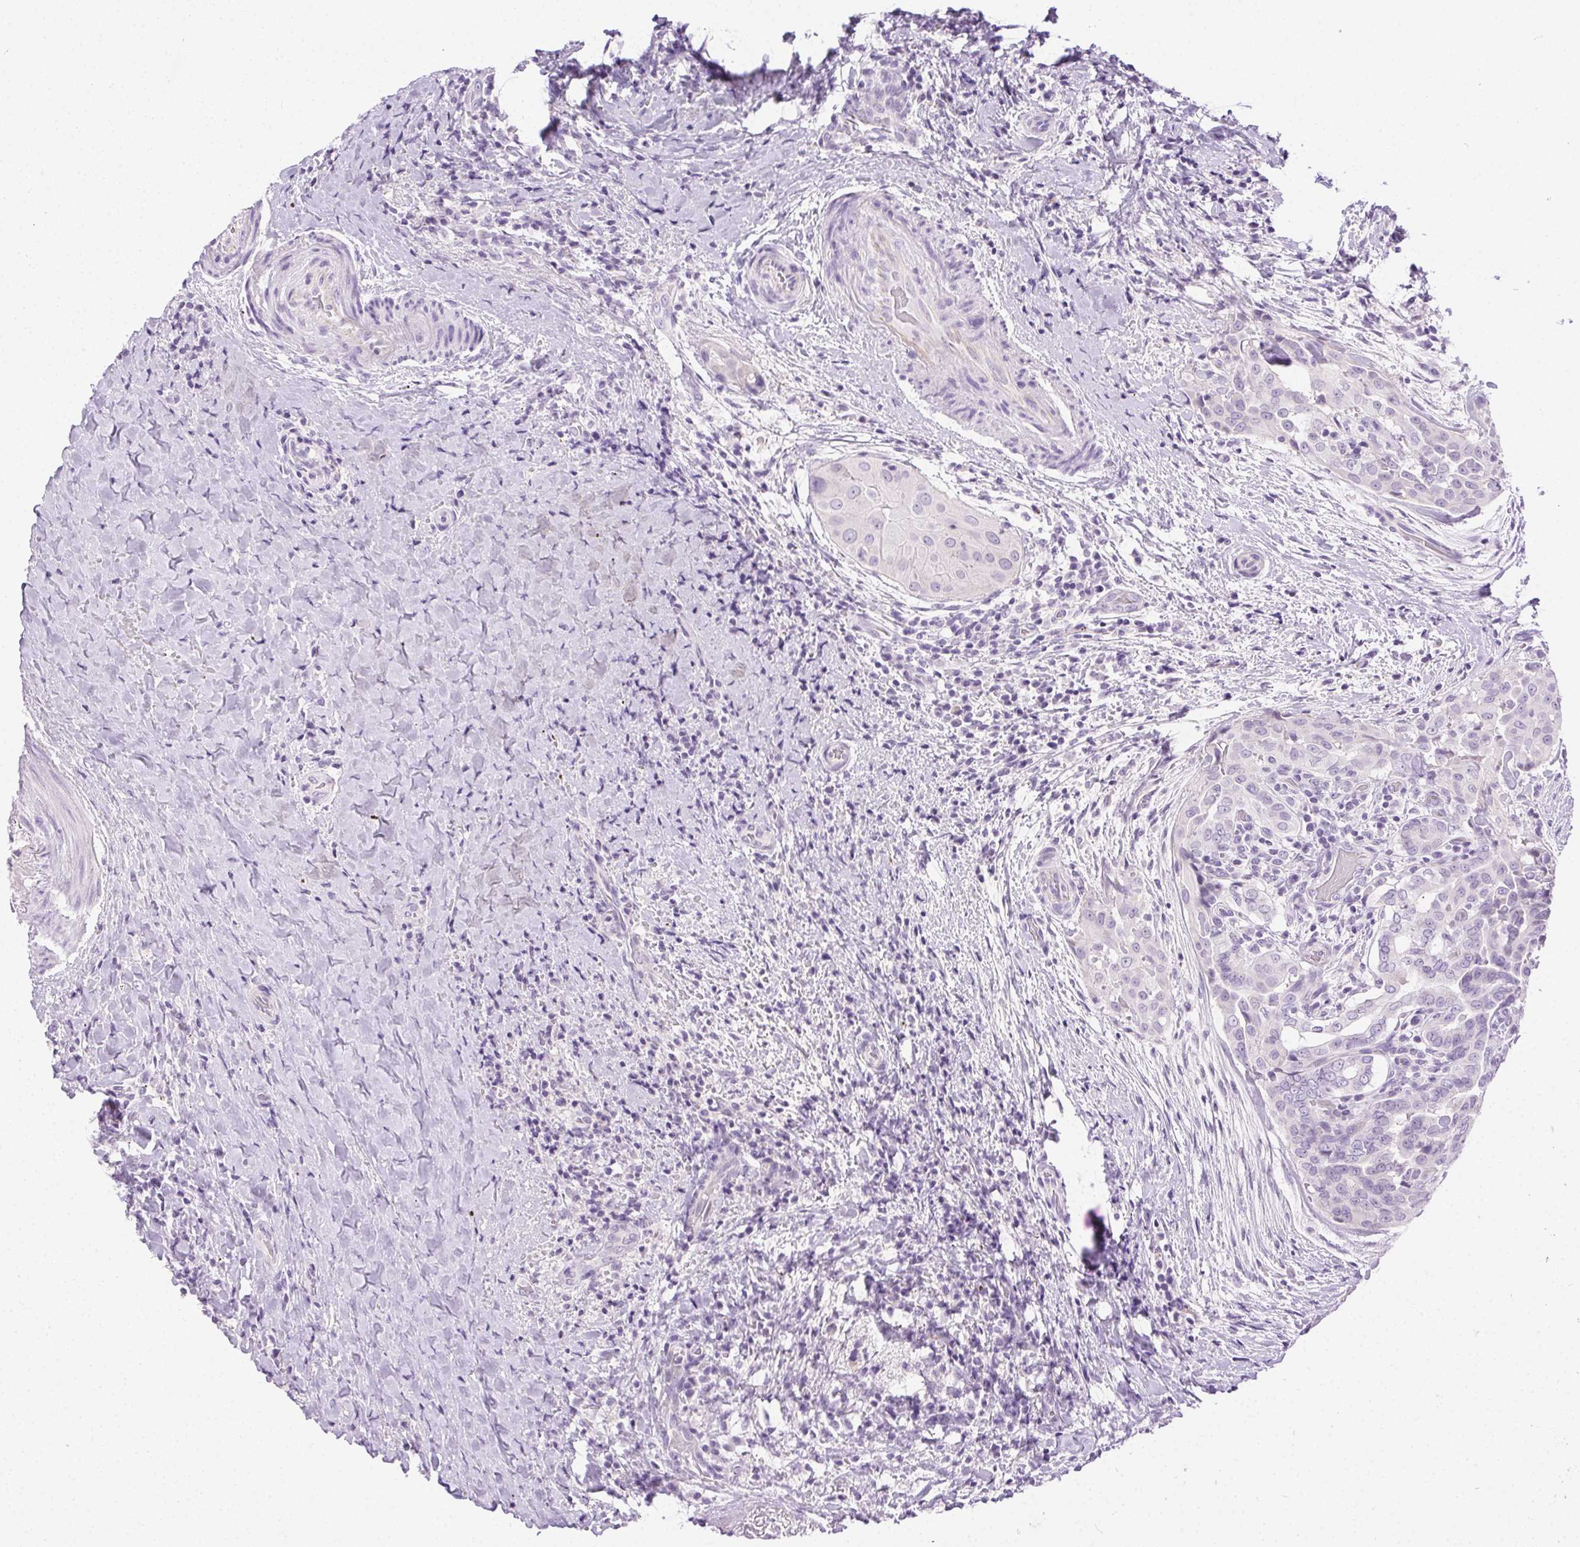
{"staining": {"intensity": "negative", "quantity": "none", "location": "none"}, "tissue": "thyroid cancer", "cell_type": "Tumor cells", "image_type": "cancer", "snomed": [{"axis": "morphology", "description": "Papillary adenocarcinoma, NOS"}, {"axis": "morphology", "description": "Papillary adenoma metastatic"}, {"axis": "topography", "description": "Thyroid gland"}], "caption": "Thyroid cancer was stained to show a protein in brown. There is no significant expression in tumor cells.", "gene": "C20orf85", "patient": {"sex": "female", "age": 50}}